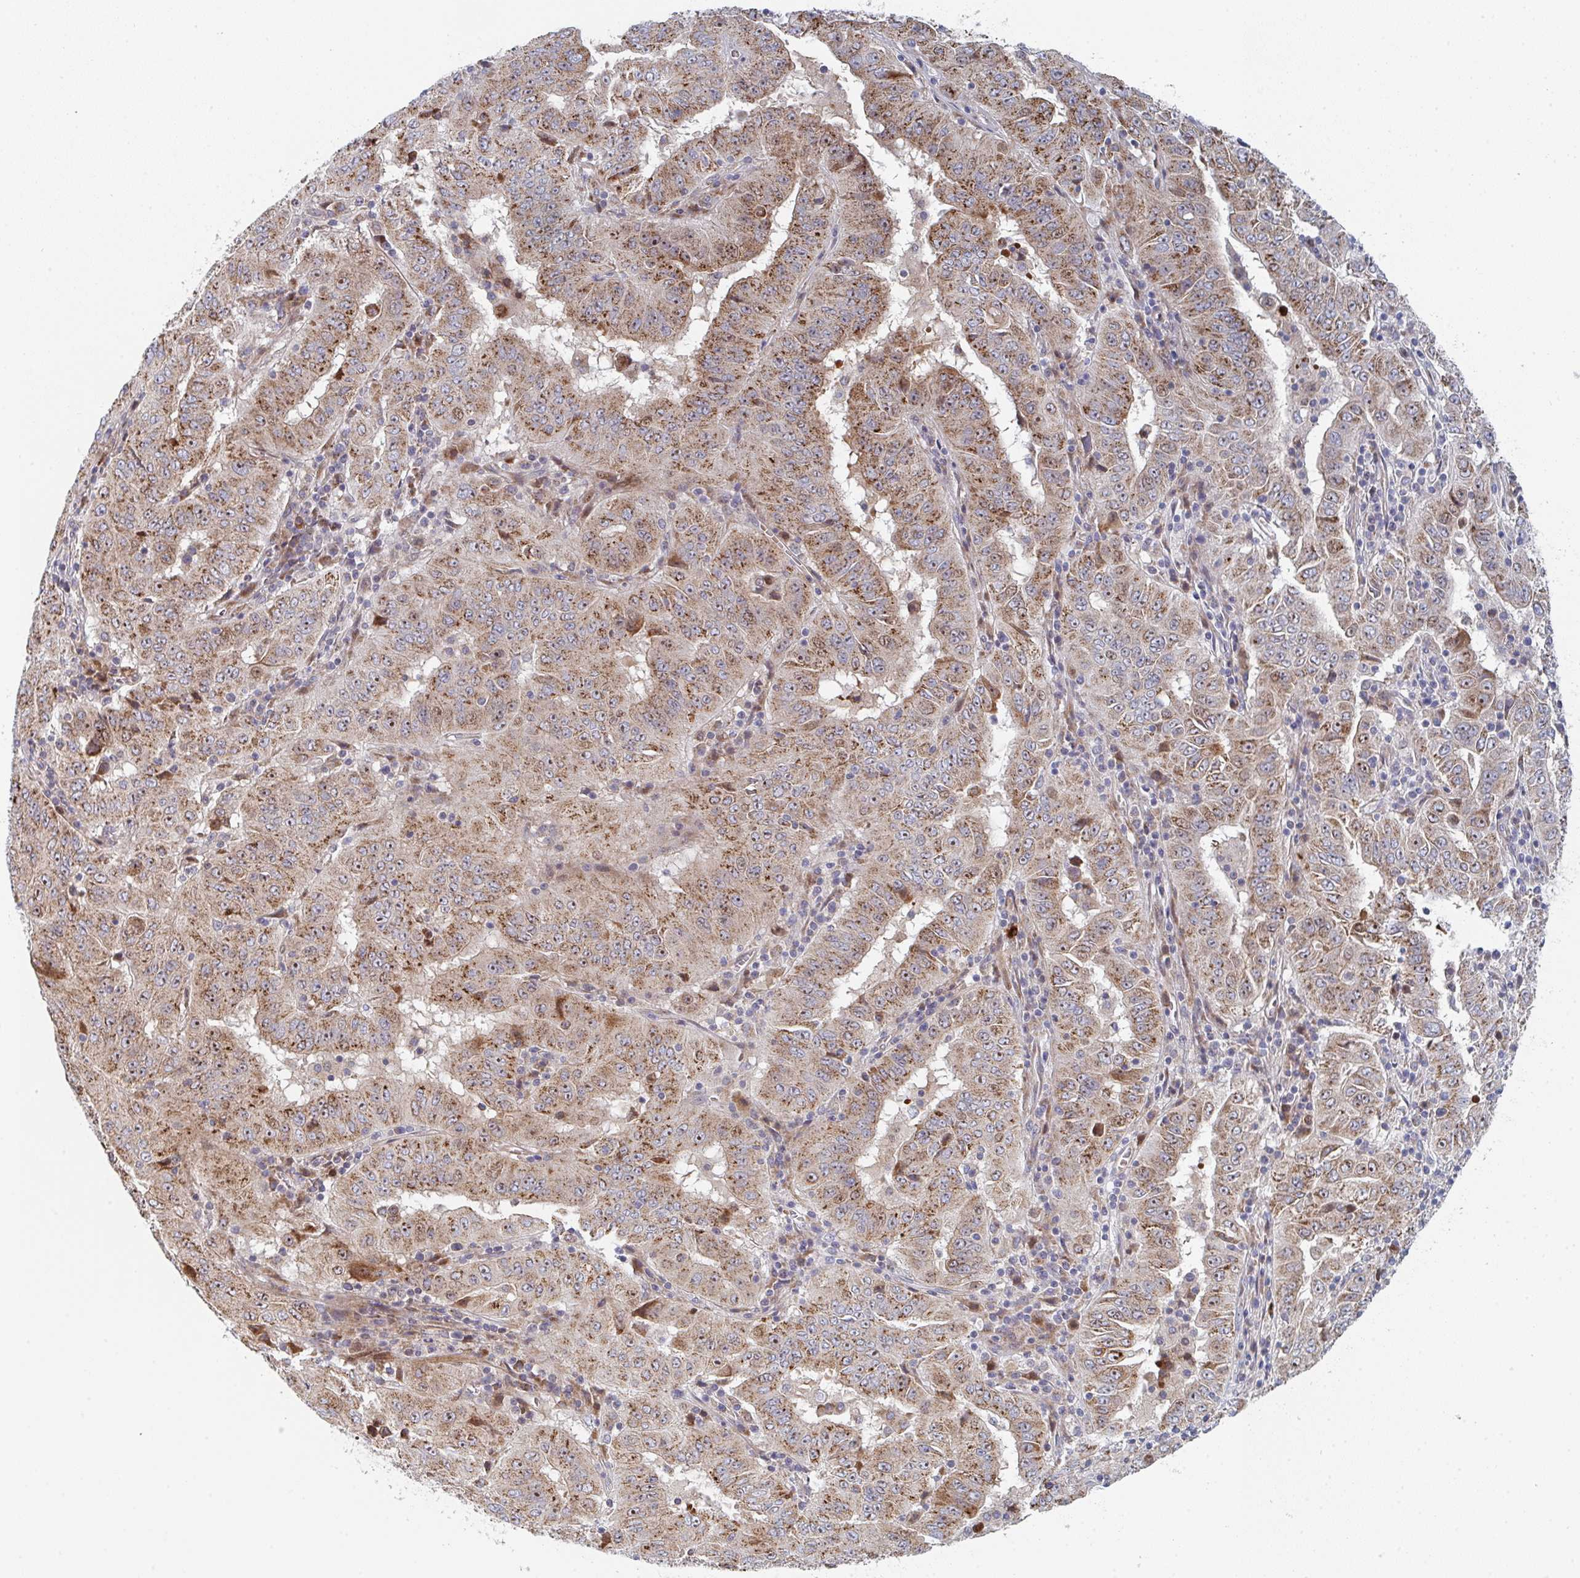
{"staining": {"intensity": "moderate", "quantity": ">75%", "location": "cytoplasmic/membranous,nuclear"}, "tissue": "pancreatic cancer", "cell_type": "Tumor cells", "image_type": "cancer", "snomed": [{"axis": "morphology", "description": "Adenocarcinoma, NOS"}, {"axis": "topography", "description": "Pancreas"}], "caption": "High-power microscopy captured an IHC photomicrograph of pancreatic cancer, revealing moderate cytoplasmic/membranous and nuclear staining in approximately >75% of tumor cells.", "gene": "ZNF644", "patient": {"sex": "male", "age": 63}}